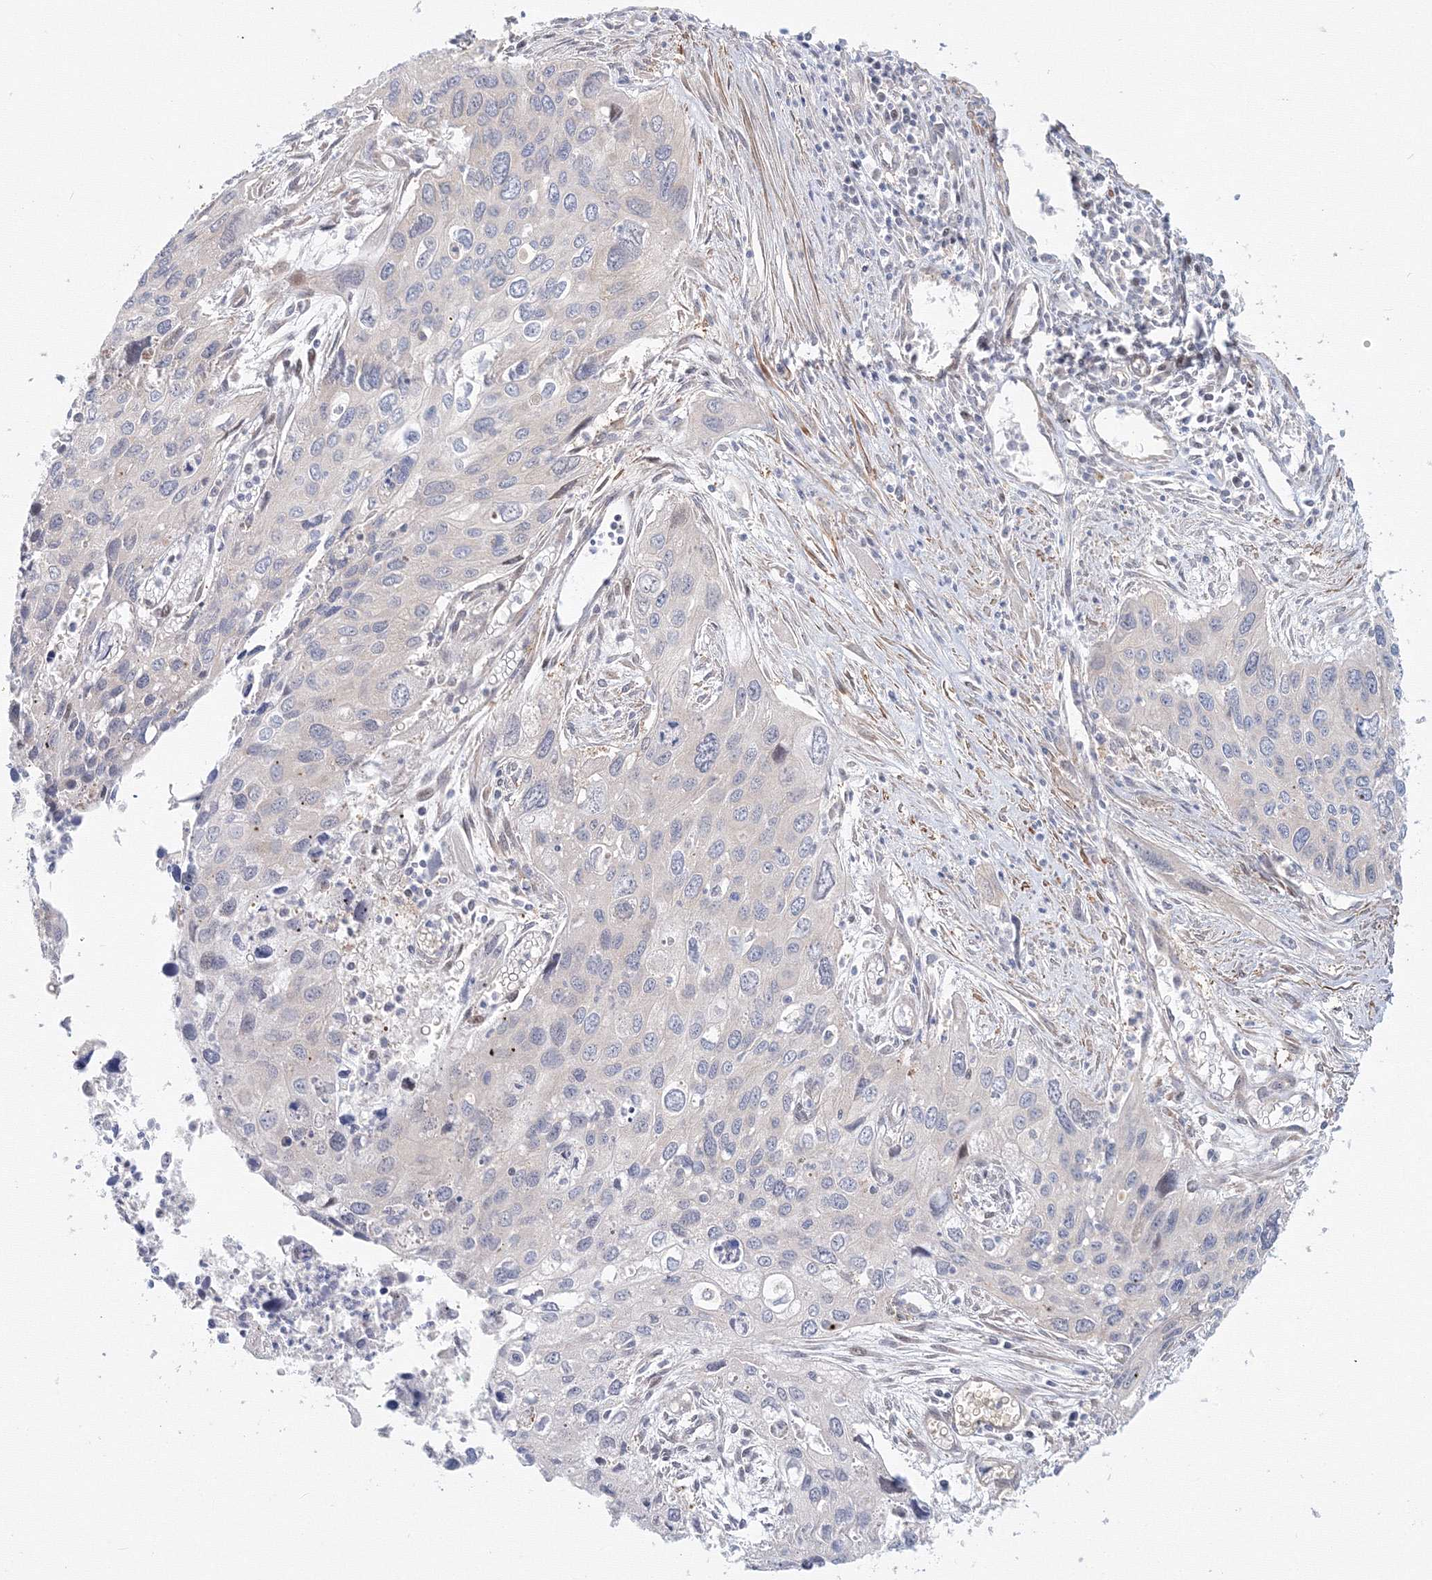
{"staining": {"intensity": "negative", "quantity": "none", "location": "none"}, "tissue": "cervical cancer", "cell_type": "Tumor cells", "image_type": "cancer", "snomed": [{"axis": "morphology", "description": "Squamous cell carcinoma, NOS"}, {"axis": "topography", "description": "Cervix"}], "caption": "Tumor cells show no significant positivity in cervical cancer.", "gene": "ARHGAP21", "patient": {"sex": "female", "age": 55}}